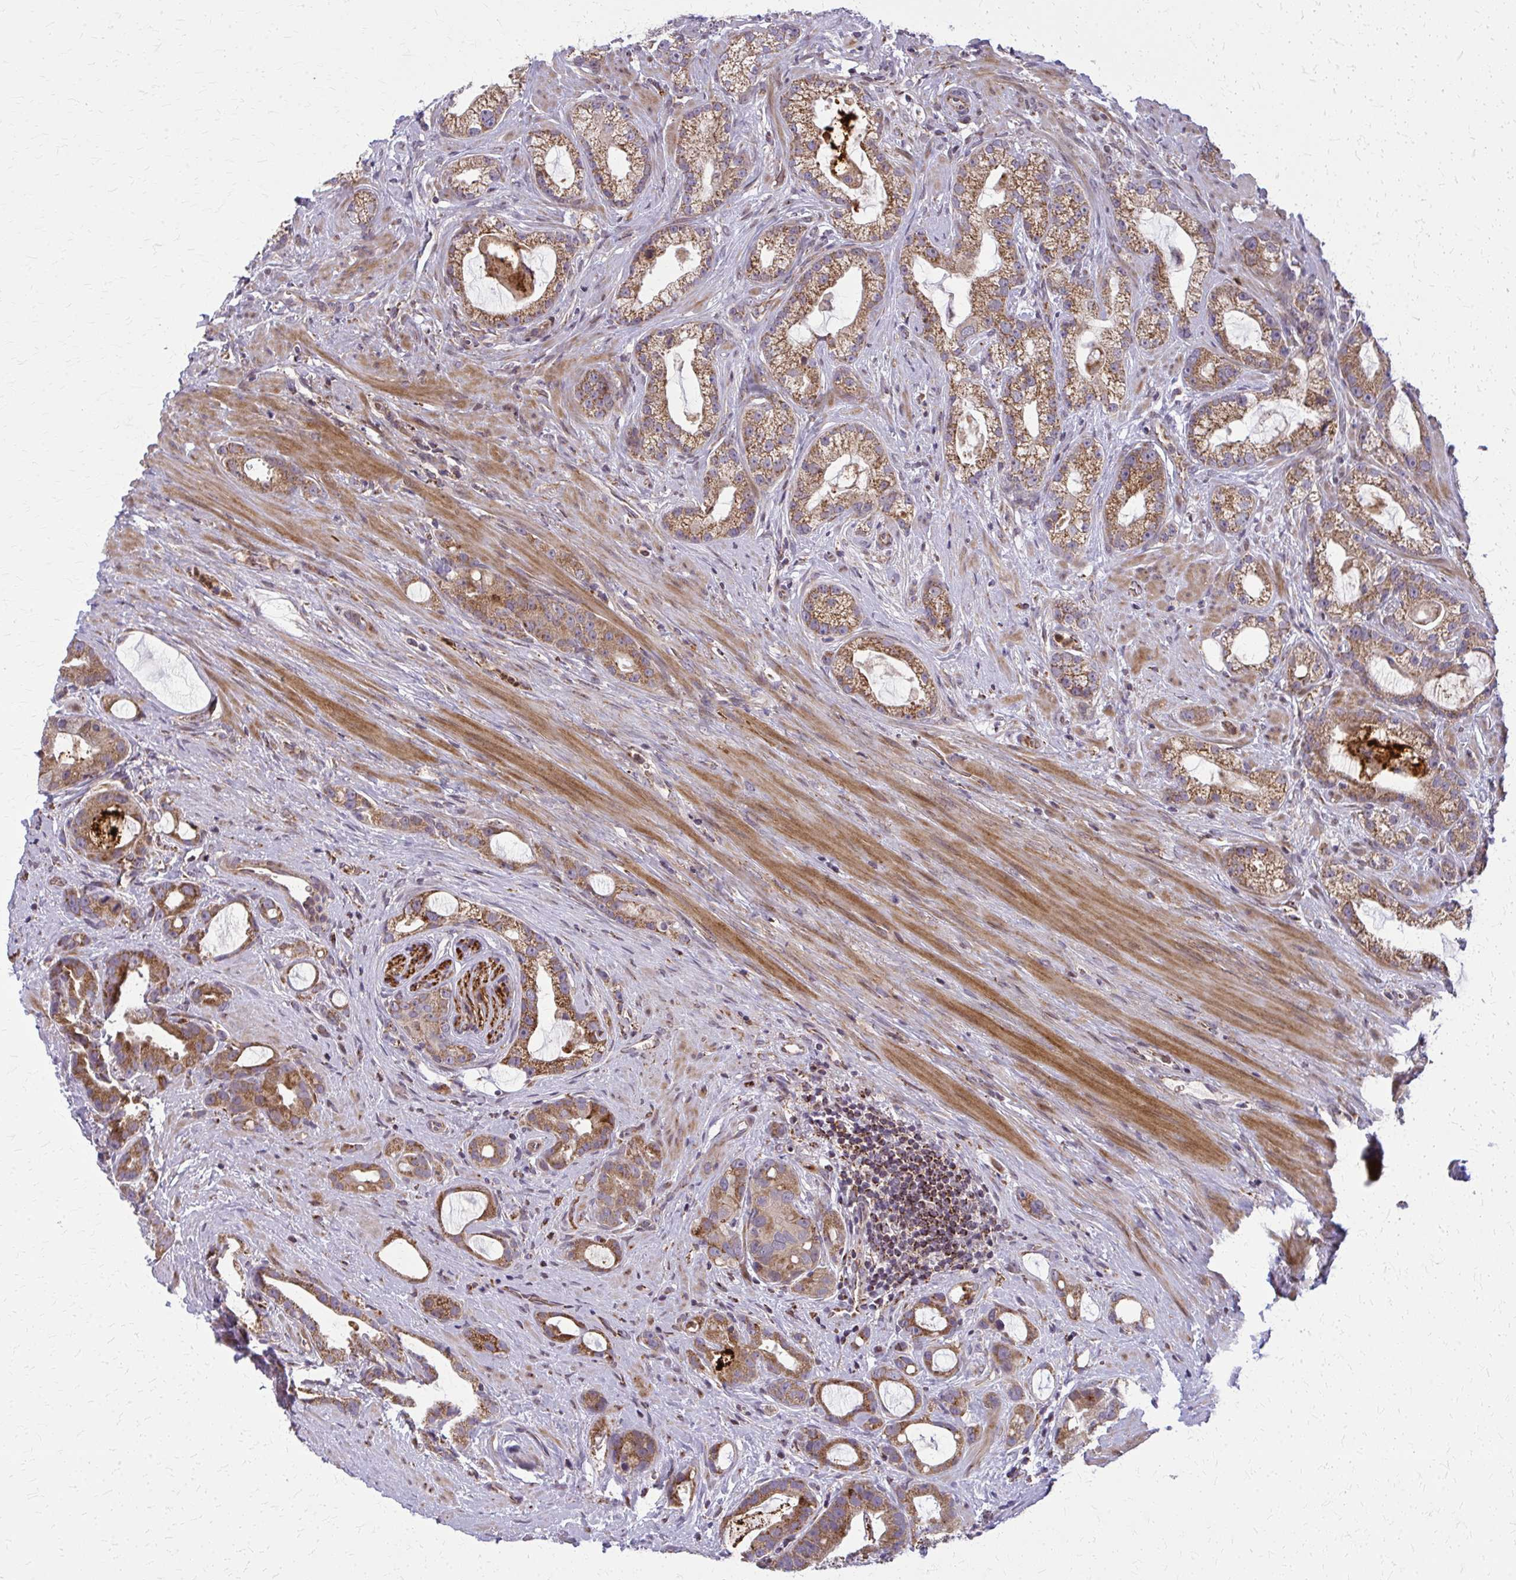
{"staining": {"intensity": "moderate", "quantity": ">75%", "location": "cytoplasmic/membranous"}, "tissue": "prostate cancer", "cell_type": "Tumor cells", "image_type": "cancer", "snomed": [{"axis": "morphology", "description": "Adenocarcinoma, High grade"}, {"axis": "topography", "description": "Prostate"}], "caption": "Brown immunohistochemical staining in human prostate cancer (high-grade adenocarcinoma) reveals moderate cytoplasmic/membranous expression in approximately >75% of tumor cells. The staining is performed using DAB brown chromogen to label protein expression. The nuclei are counter-stained blue using hematoxylin.", "gene": "MCCC1", "patient": {"sex": "male", "age": 65}}